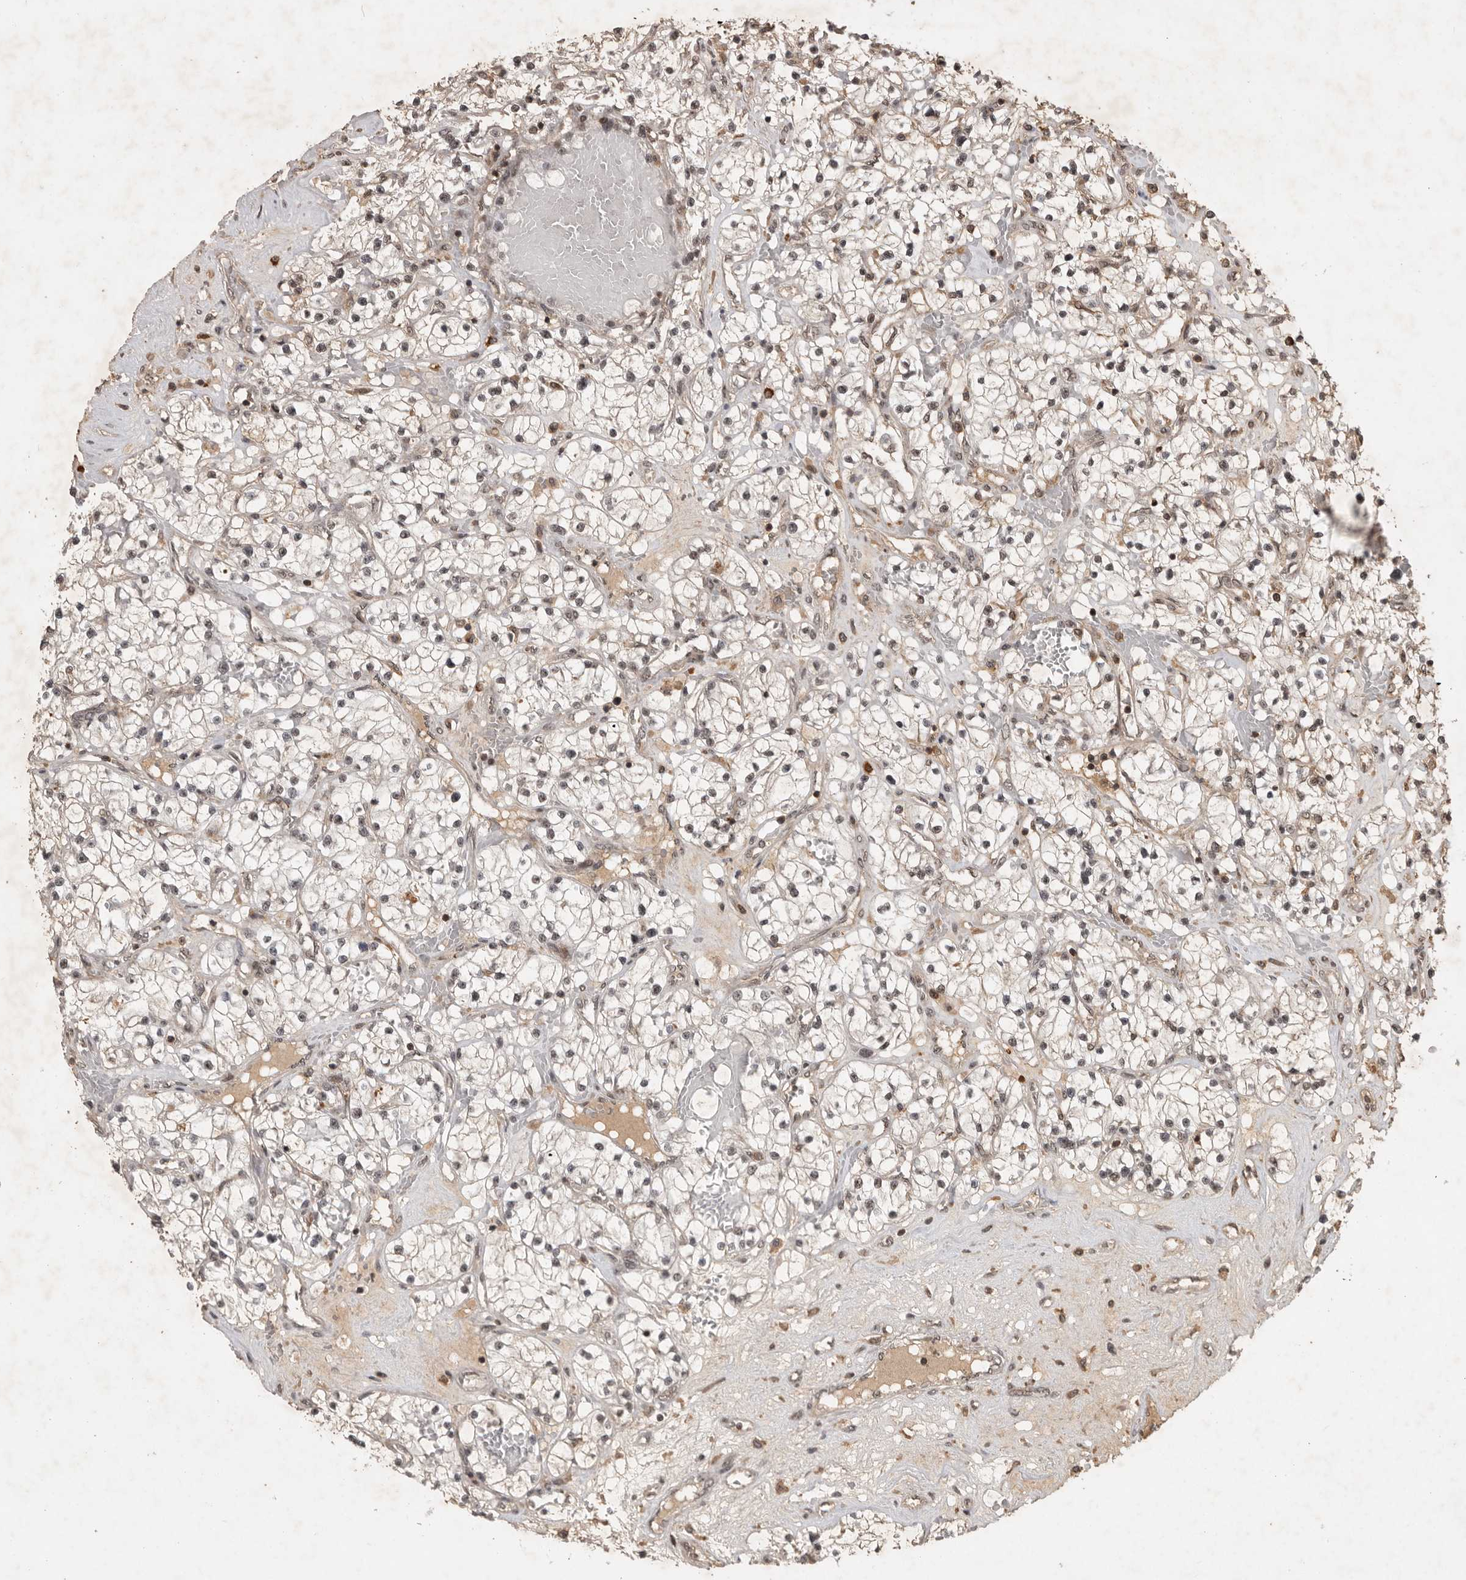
{"staining": {"intensity": "weak", "quantity": "<25%", "location": "nuclear"}, "tissue": "renal cancer", "cell_type": "Tumor cells", "image_type": "cancer", "snomed": [{"axis": "morphology", "description": "Normal tissue, NOS"}, {"axis": "morphology", "description": "Adenocarcinoma, NOS"}, {"axis": "topography", "description": "Kidney"}], "caption": "A photomicrograph of renal cancer stained for a protein shows no brown staining in tumor cells.", "gene": "CBLL1", "patient": {"sex": "male", "age": 68}}